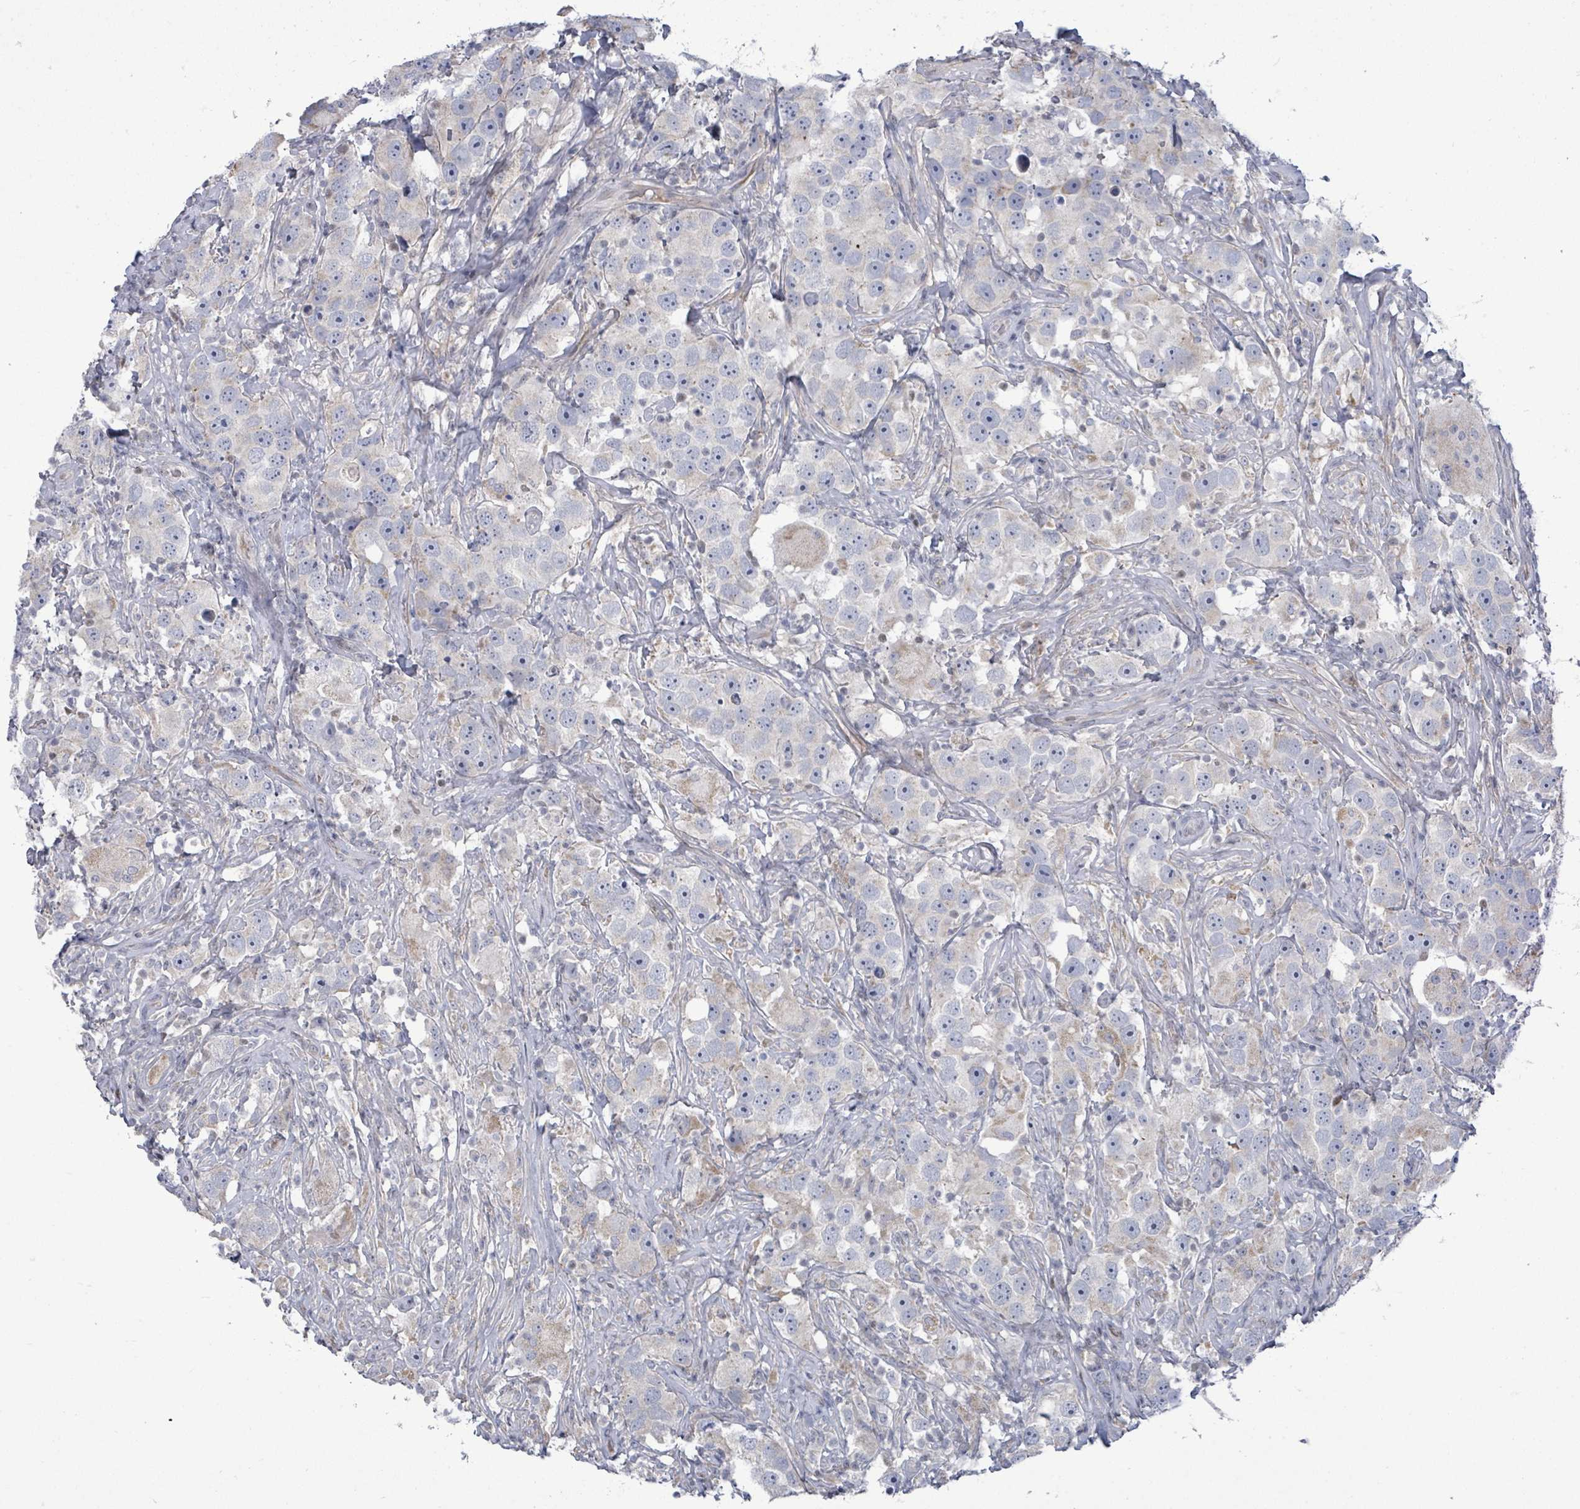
{"staining": {"intensity": "weak", "quantity": "<25%", "location": "cytoplasmic/membranous"}, "tissue": "testis cancer", "cell_type": "Tumor cells", "image_type": "cancer", "snomed": [{"axis": "morphology", "description": "Seminoma, NOS"}, {"axis": "topography", "description": "Testis"}], "caption": "Tumor cells show no significant positivity in seminoma (testis).", "gene": "ZFPM1", "patient": {"sex": "male", "age": 49}}